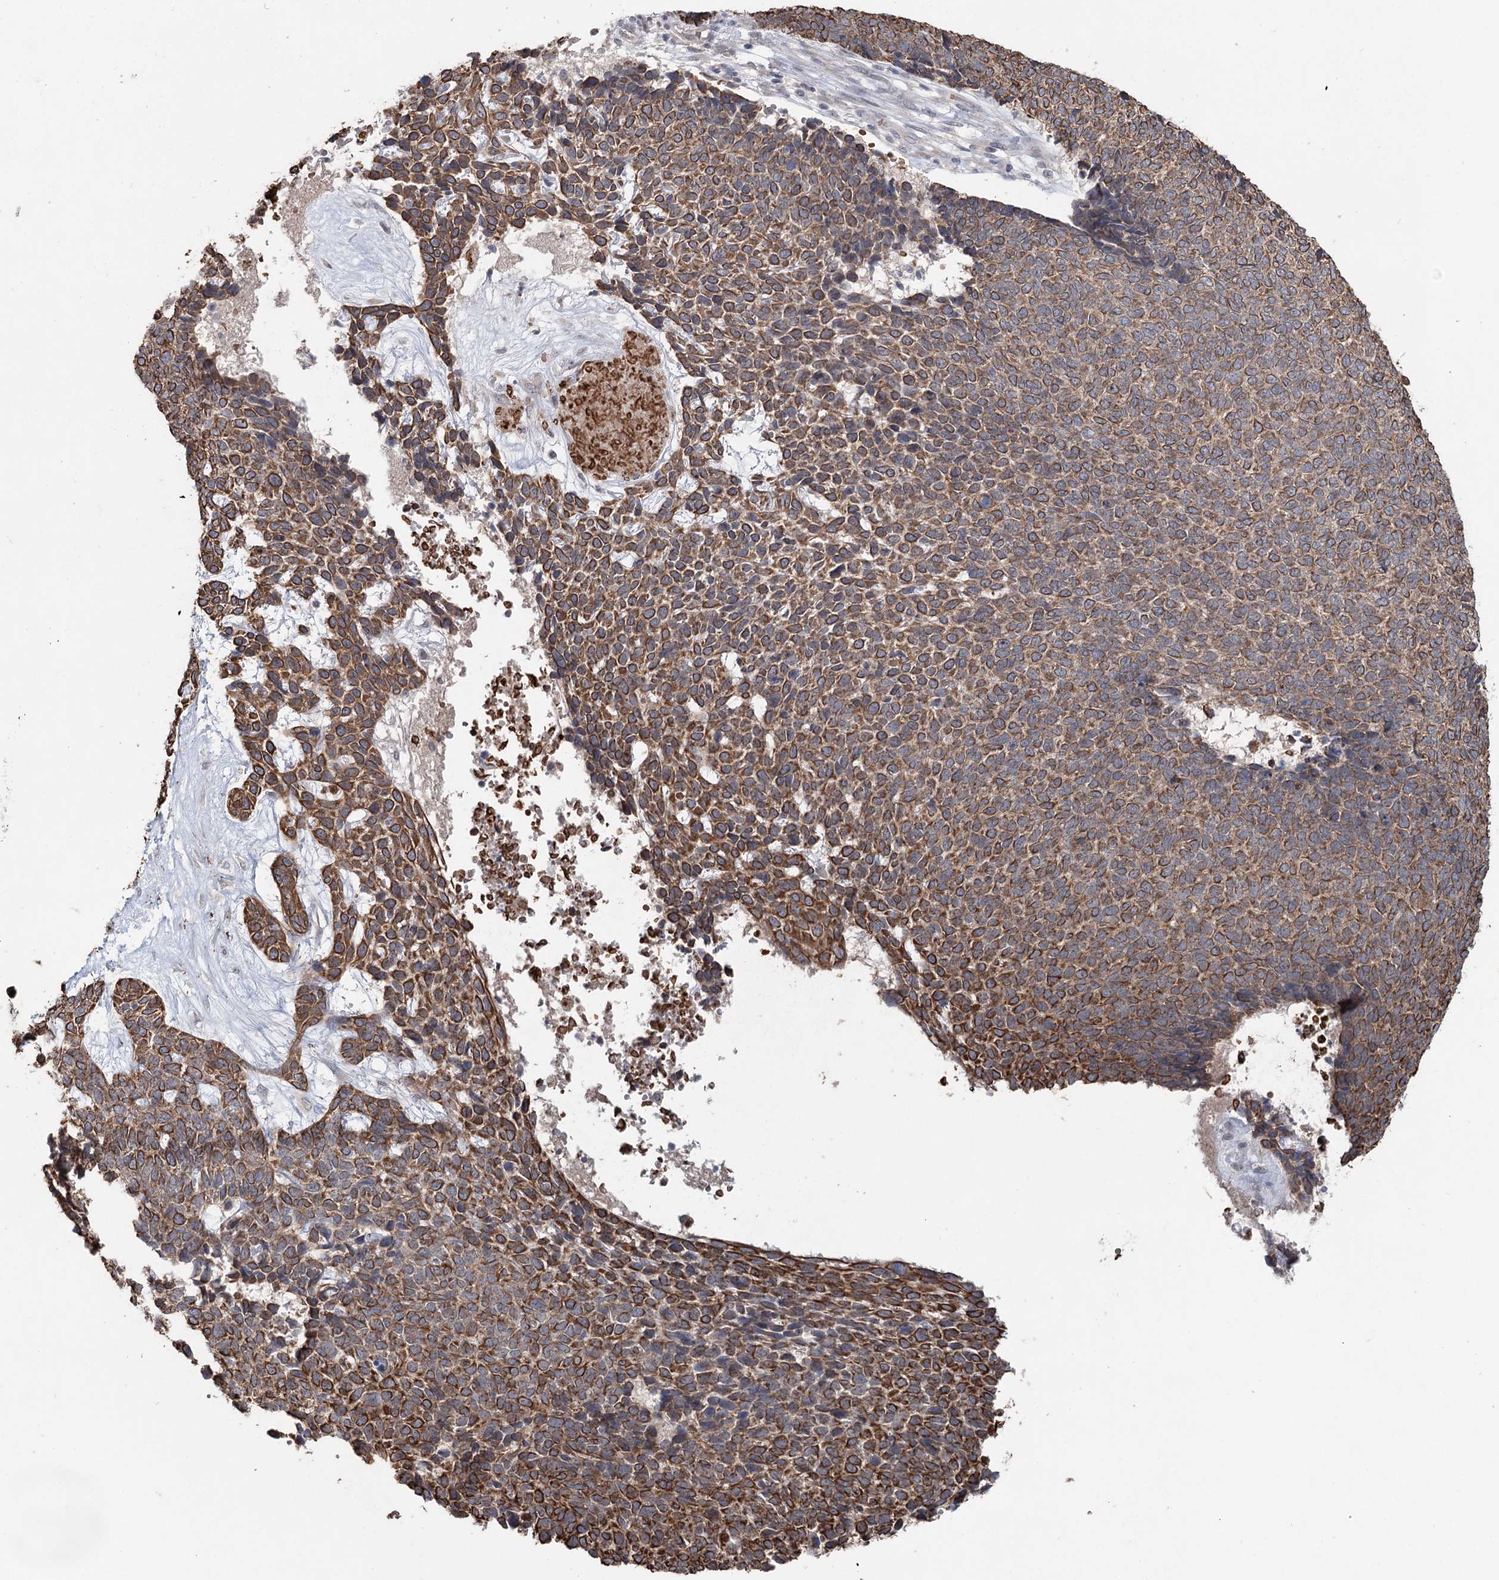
{"staining": {"intensity": "strong", "quantity": ">75%", "location": "cytoplasmic/membranous"}, "tissue": "skin cancer", "cell_type": "Tumor cells", "image_type": "cancer", "snomed": [{"axis": "morphology", "description": "Basal cell carcinoma"}, {"axis": "topography", "description": "Skin"}], "caption": "Brown immunohistochemical staining in skin cancer exhibits strong cytoplasmic/membranous expression in about >75% of tumor cells.", "gene": "FBXO7", "patient": {"sex": "female", "age": 84}}